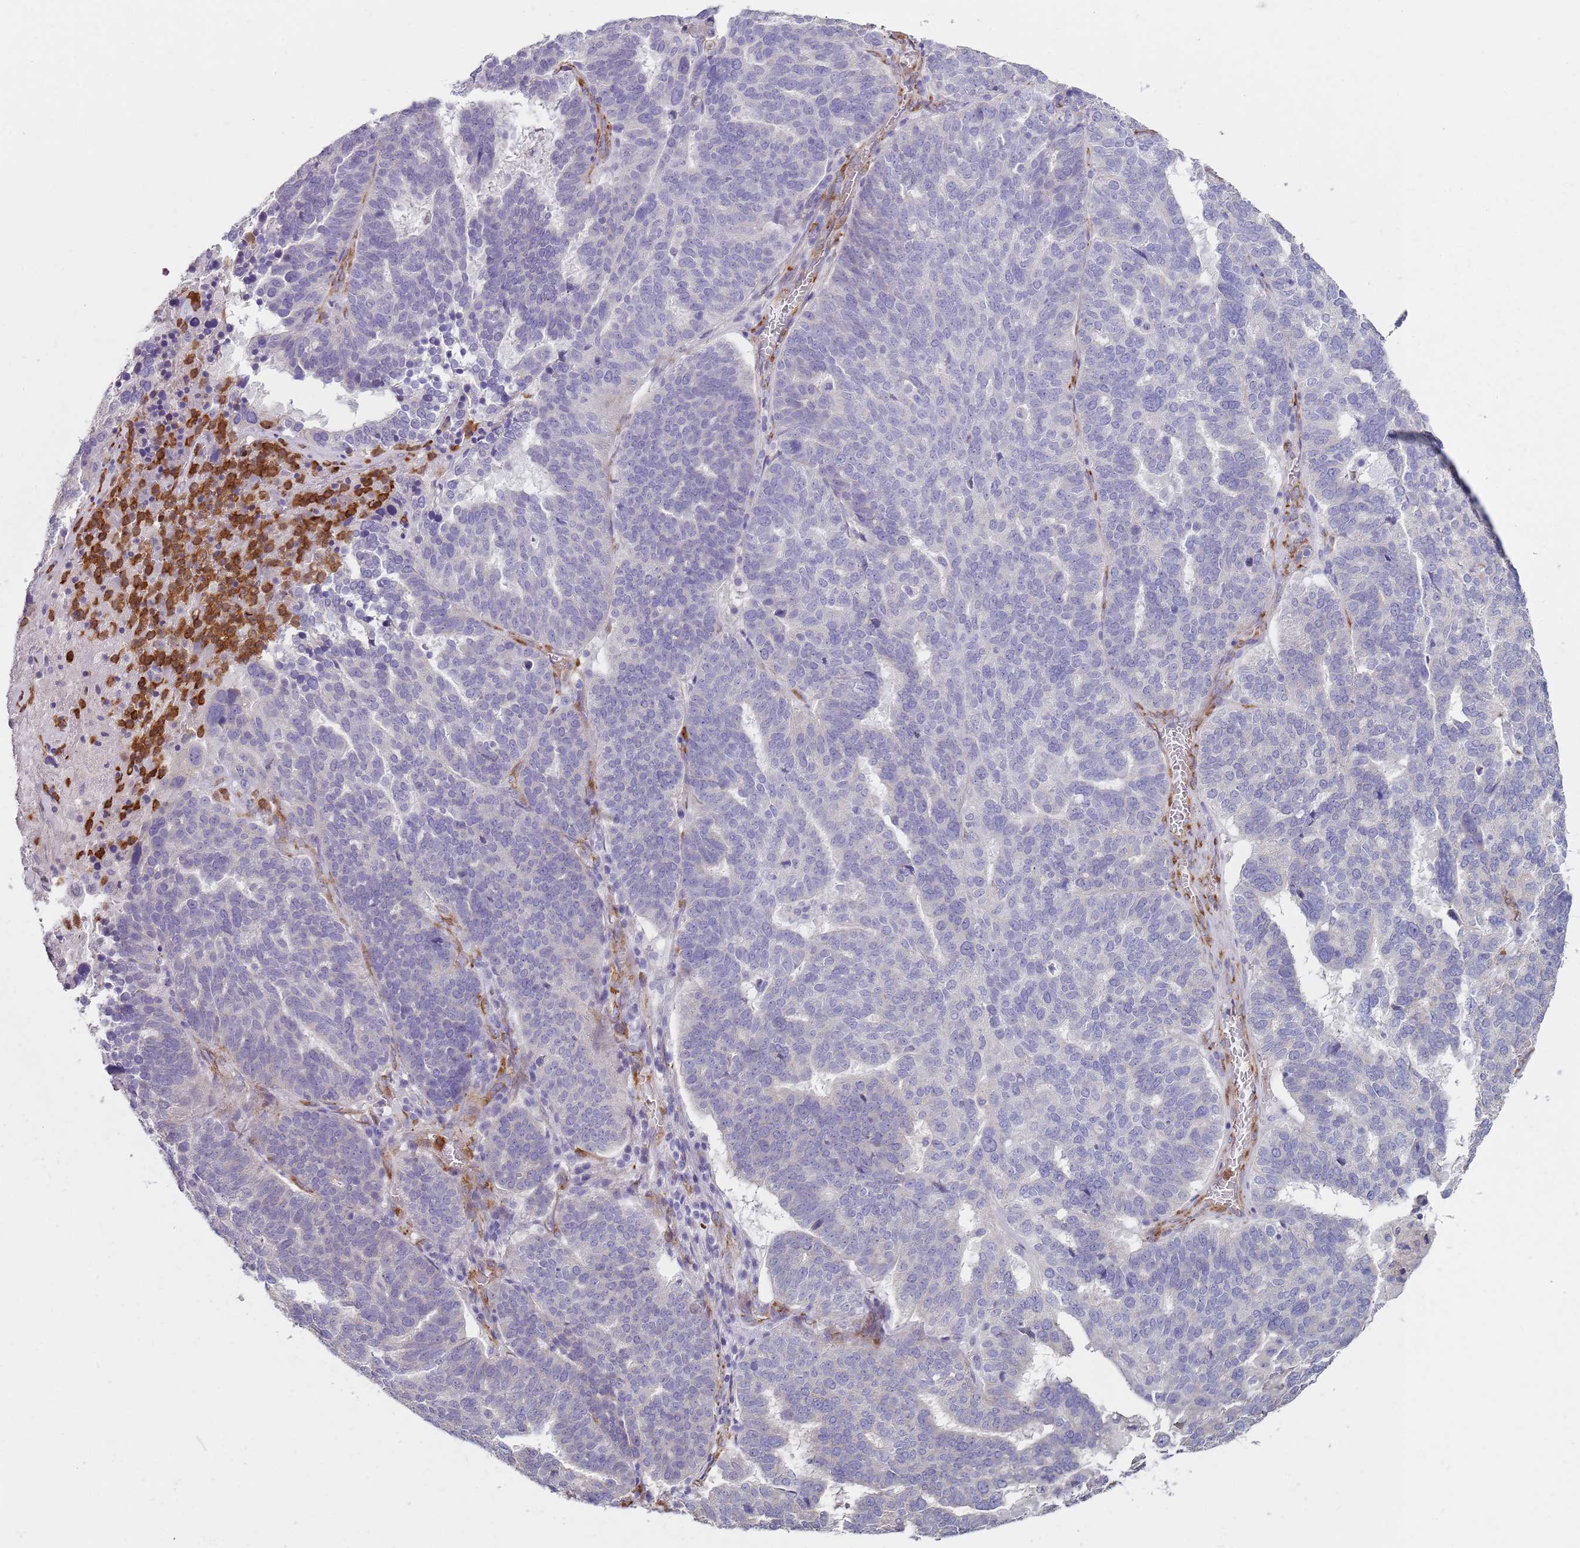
{"staining": {"intensity": "negative", "quantity": "none", "location": "none"}, "tissue": "ovarian cancer", "cell_type": "Tumor cells", "image_type": "cancer", "snomed": [{"axis": "morphology", "description": "Cystadenocarcinoma, serous, NOS"}, {"axis": "topography", "description": "Ovary"}], "caption": "This is an IHC histopathology image of human ovarian cancer. There is no positivity in tumor cells.", "gene": "PHLPP2", "patient": {"sex": "female", "age": 59}}